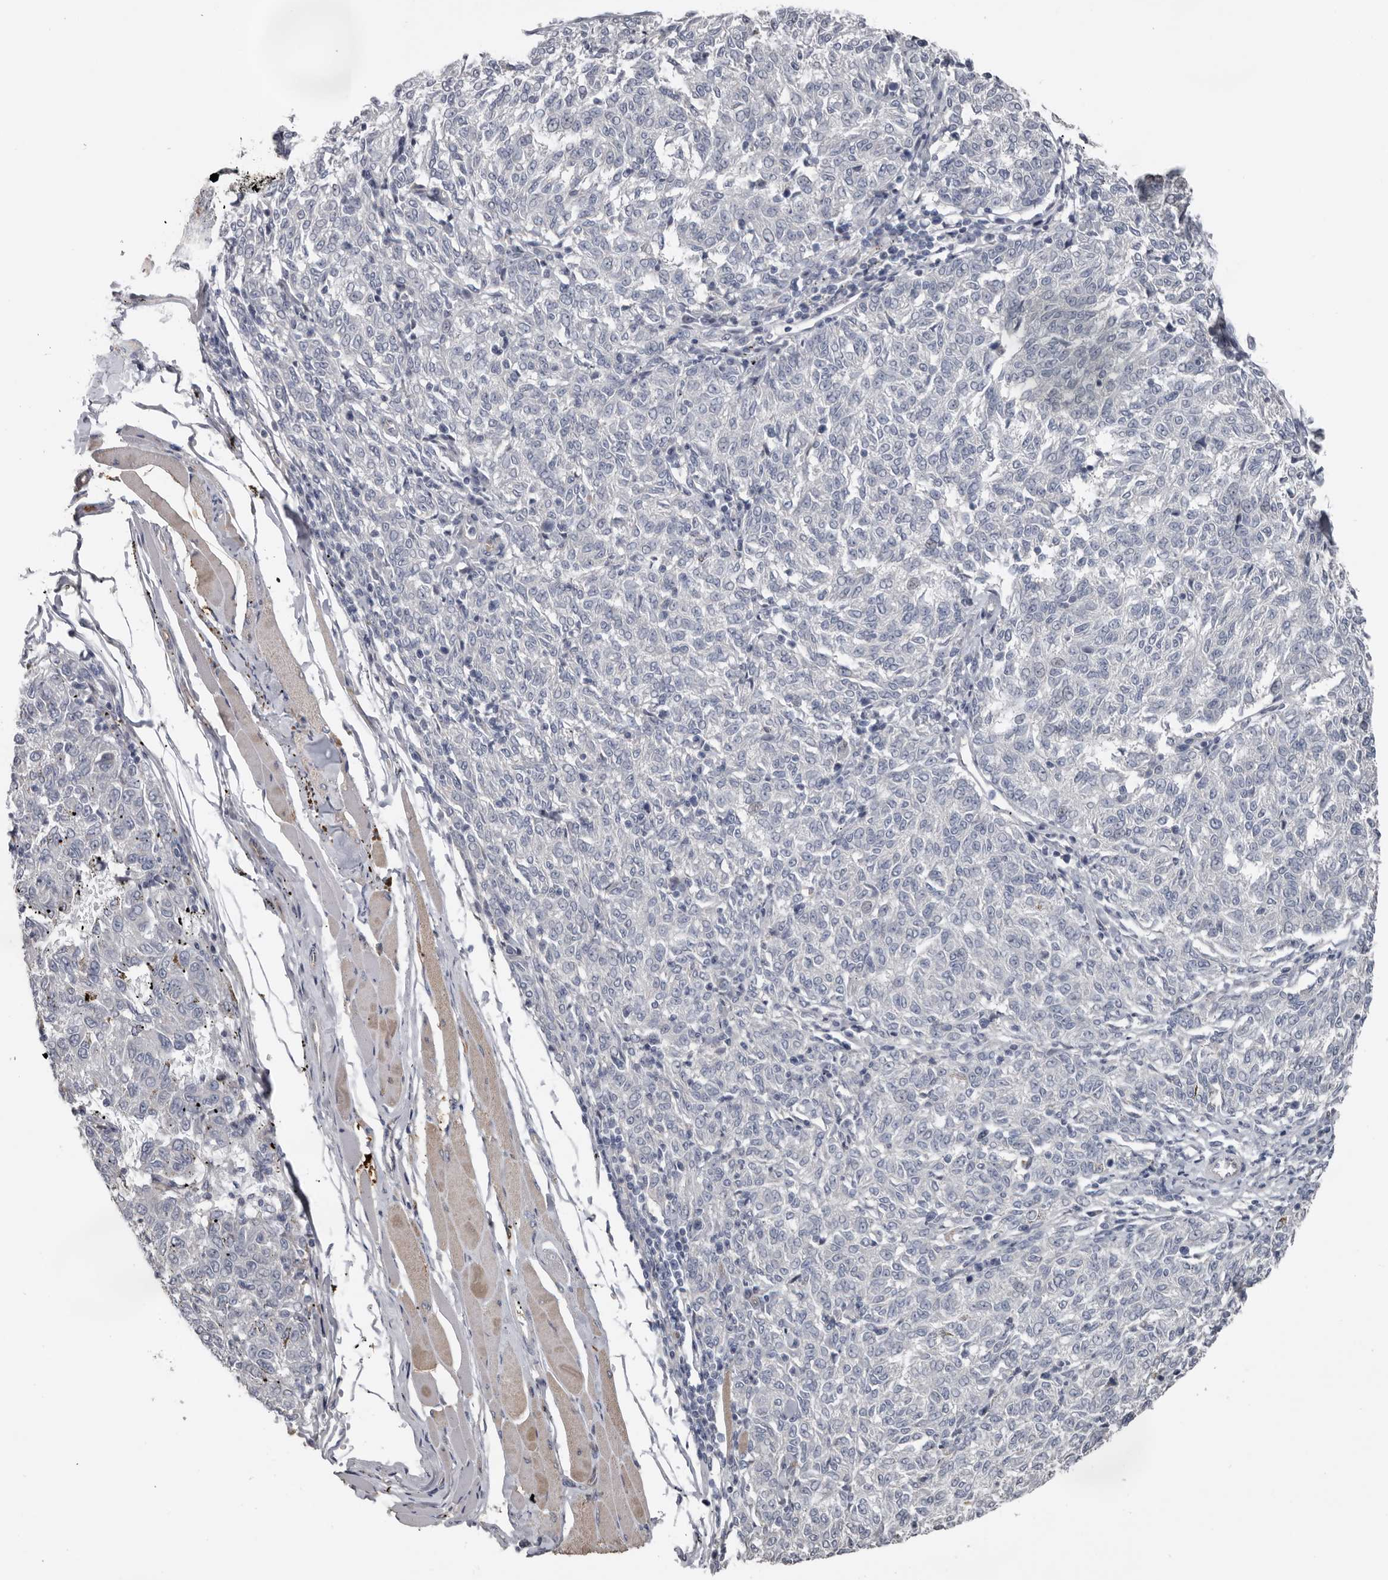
{"staining": {"intensity": "negative", "quantity": "none", "location": "none"}, "tissue": "melanoma", "cell_type": "Tumor cells", "image_type": "cancer", "snomed": [{"axis": "morphology", "description": "Malignant melanoma, NOS"}, {"axis": "topography", "description": "Skin"}], "caption": "This is an immunohistochemistry (IHC) micrograph of malignant melanoma. There is no expression in tumor cells.", "gene": "FABP7", "patient": {"sex": "female", "age": 72}}